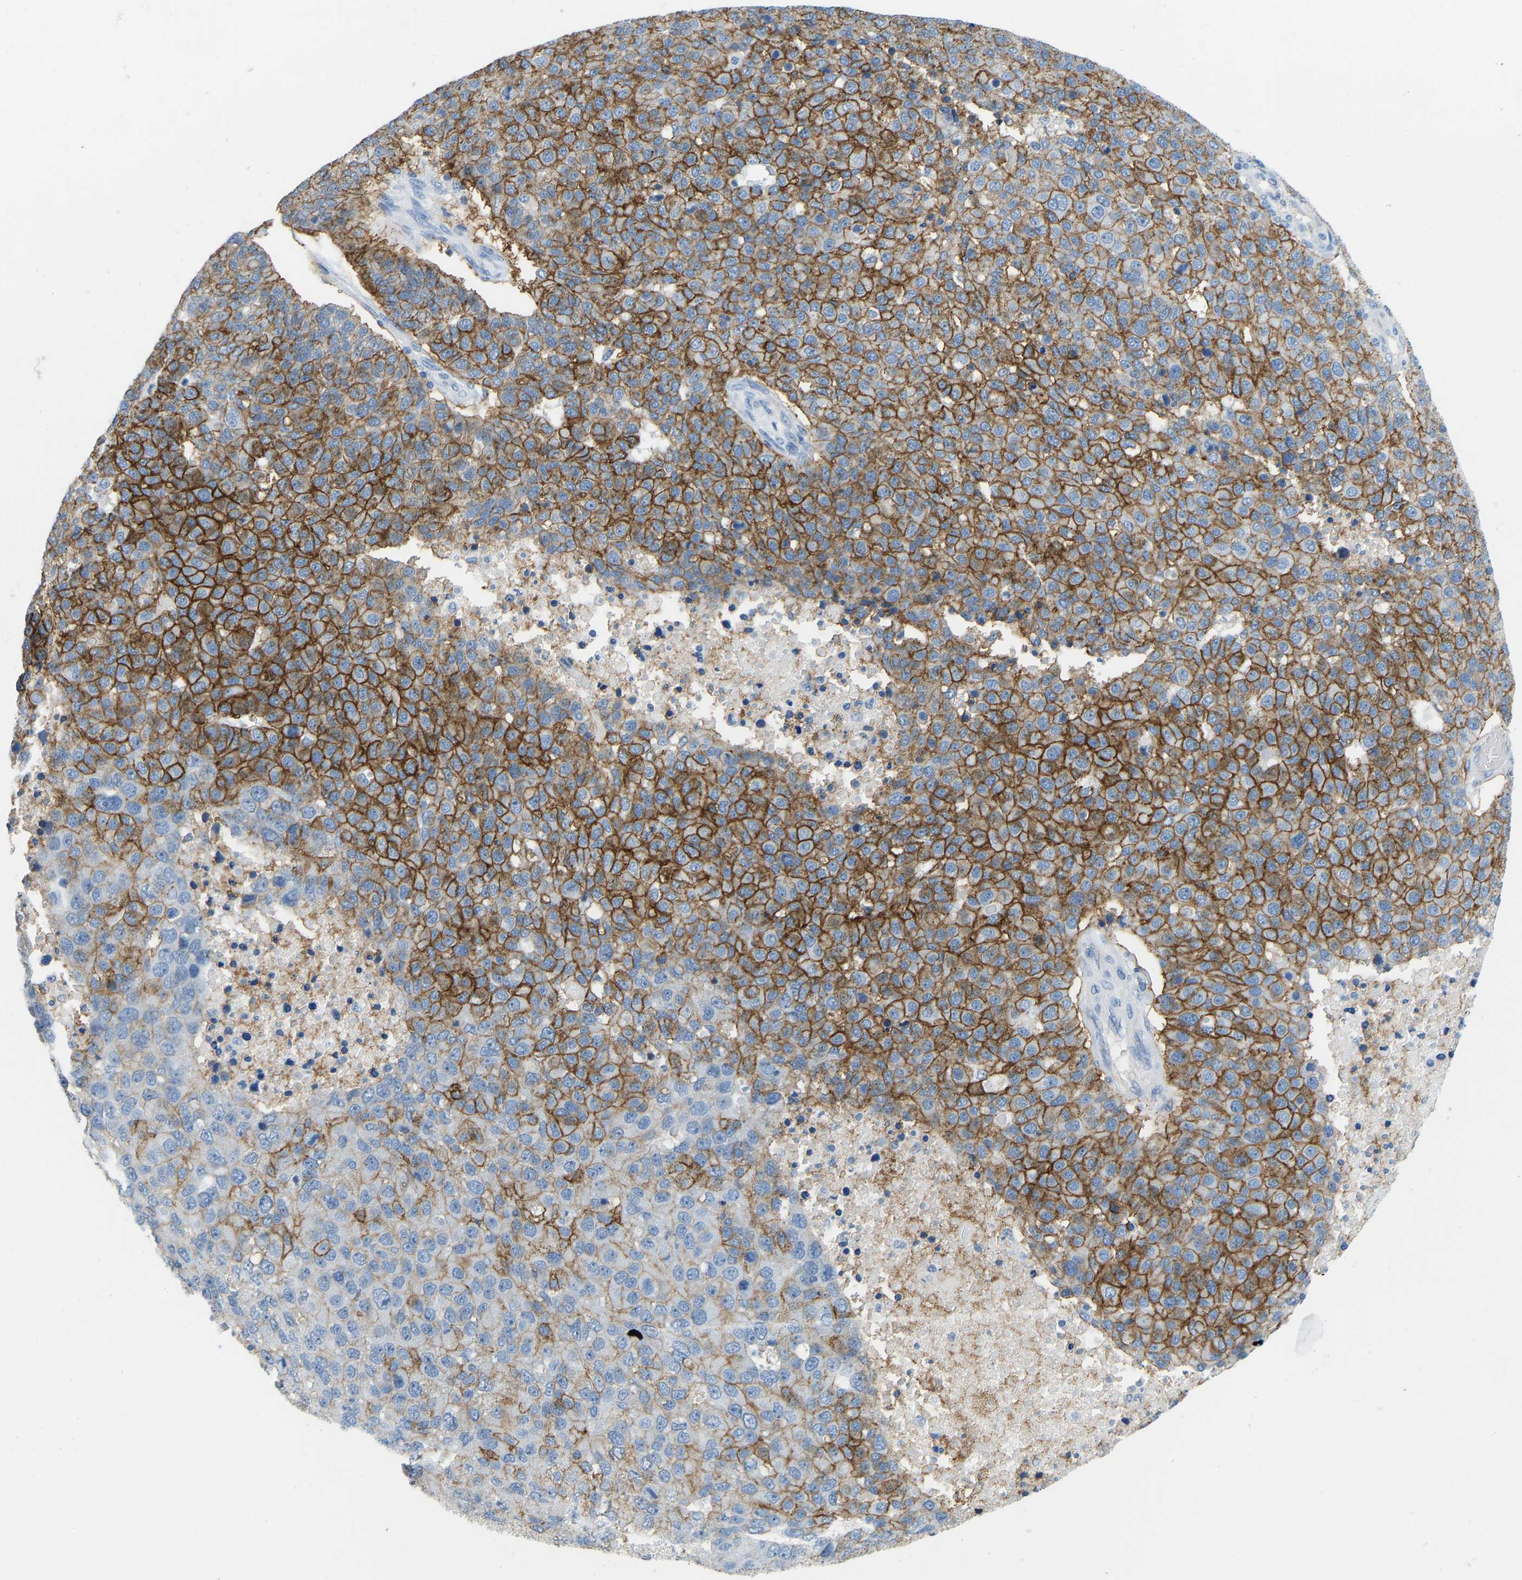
{"staining": {"intensity": "strong", "quantity": ">75%", "location": "cytoplasmic/membranous"}, "tissue": "pancreatic cancer", "cell_type": "Tumor cells", "image_type": "cancer", "snomed": [{"axis": "morphology", "description": "Adenocarcinoma, NOS"}, {"axis": "topography", "description": "Pancreas"}], "caption": "Pancreatic cancer (adenocarcinoma) stained for a protein exhibits strong cytoplasmic/membranous positivity in tumor cells. (DAB (3,3'-diaminobenzidine) = brown stain, brightfield microscopy at high magnification).", "gene": "ATP1A1", "patient": {"sex": "female", "age": 61}}